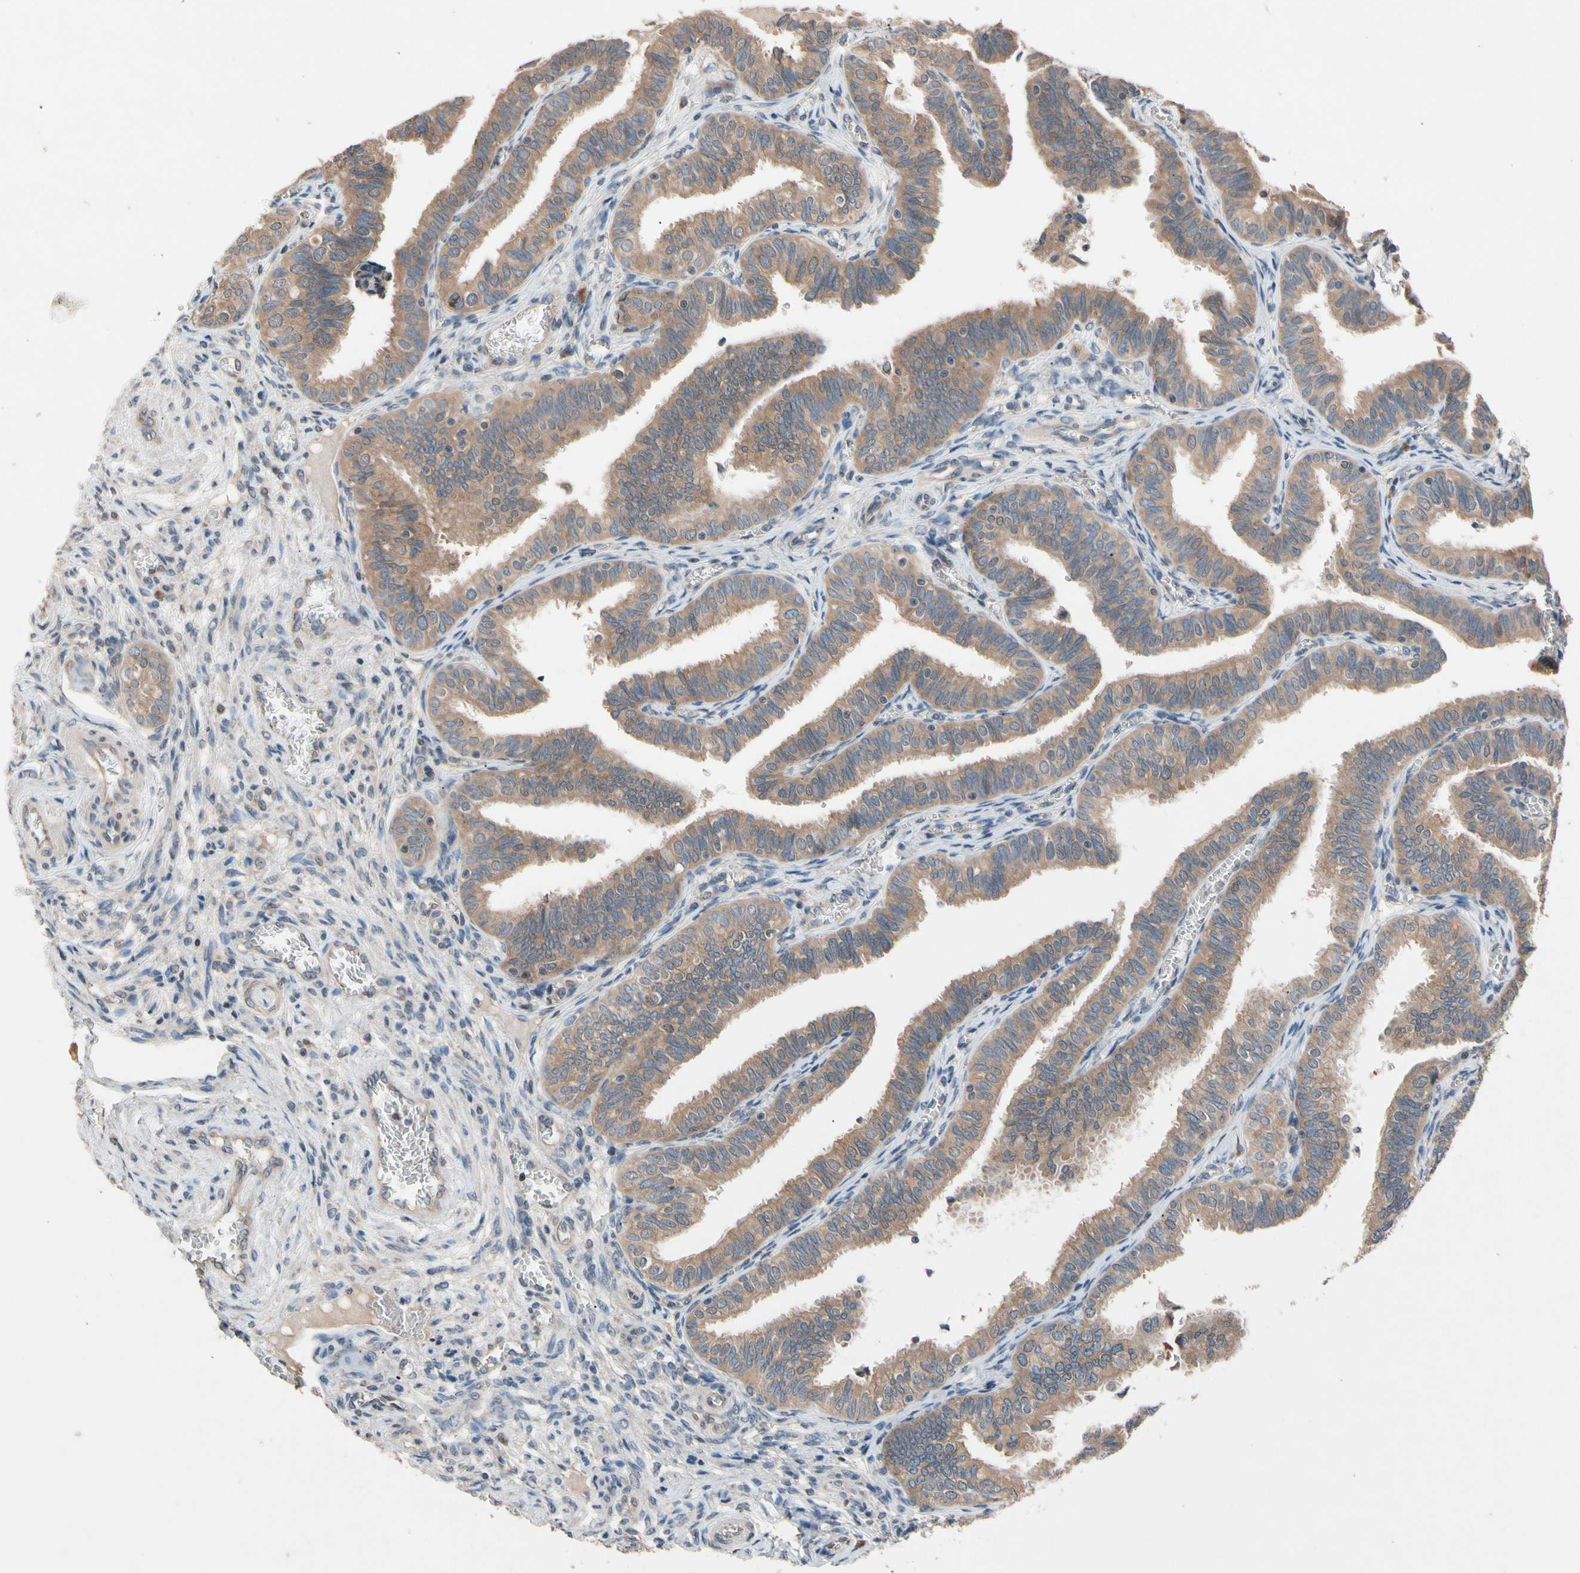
{"staining": {"intensity": "moderate", "quantity": ">75%", "location": "cytoplasmic/membranous"}, "tissue": "fallopian tube", "cell_type": "Glandular cells", "image_type": "normal", "snomed": [{"axis": "morphology", "description": "Normal tissue, NOS"}, {"axis": "topography", "description": "Fallopian tube"}], "caption": "This is a micrograph of IHC staining of unremarkable fallopian tube, which shows moderate expression in the cytoplasmic/membranous of glandular cells.", "gene": "PRDX4", "patient": {"sex": "female", "age": 46}}